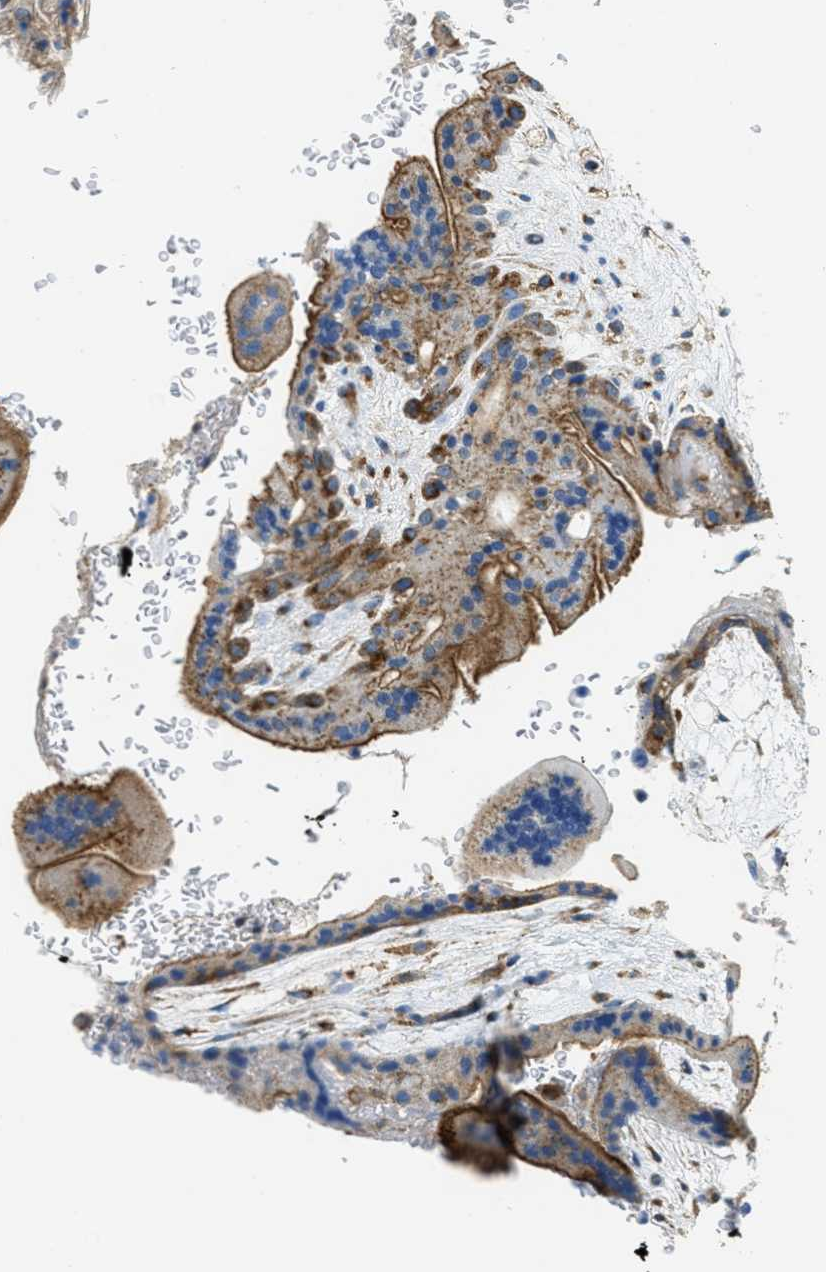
{"staining": {"intensity": "moderate", "quantity": ">75%", "location": "cytoplasmic/membranous"}, "tissue": "placenta", "cell_type": "Trophoblastic cells", "image_type": "normal", "snomed": [{"axis": "morphology", "description": "Normal tissue, NOS"}, {"axis": "topography", "description": "Placenta"}], "caption": "High-magnification brightfield microscopy of unremarkable placenta stained with DAB (brown) and counterstained with hematoxylin (blue). trophoblastic cells exhibit moderate cytoplasmic/membranous expression is appreciated in about>75% of cells.", "gene": "AP2B1", "patient": {"sex": "female", "age": 35}}